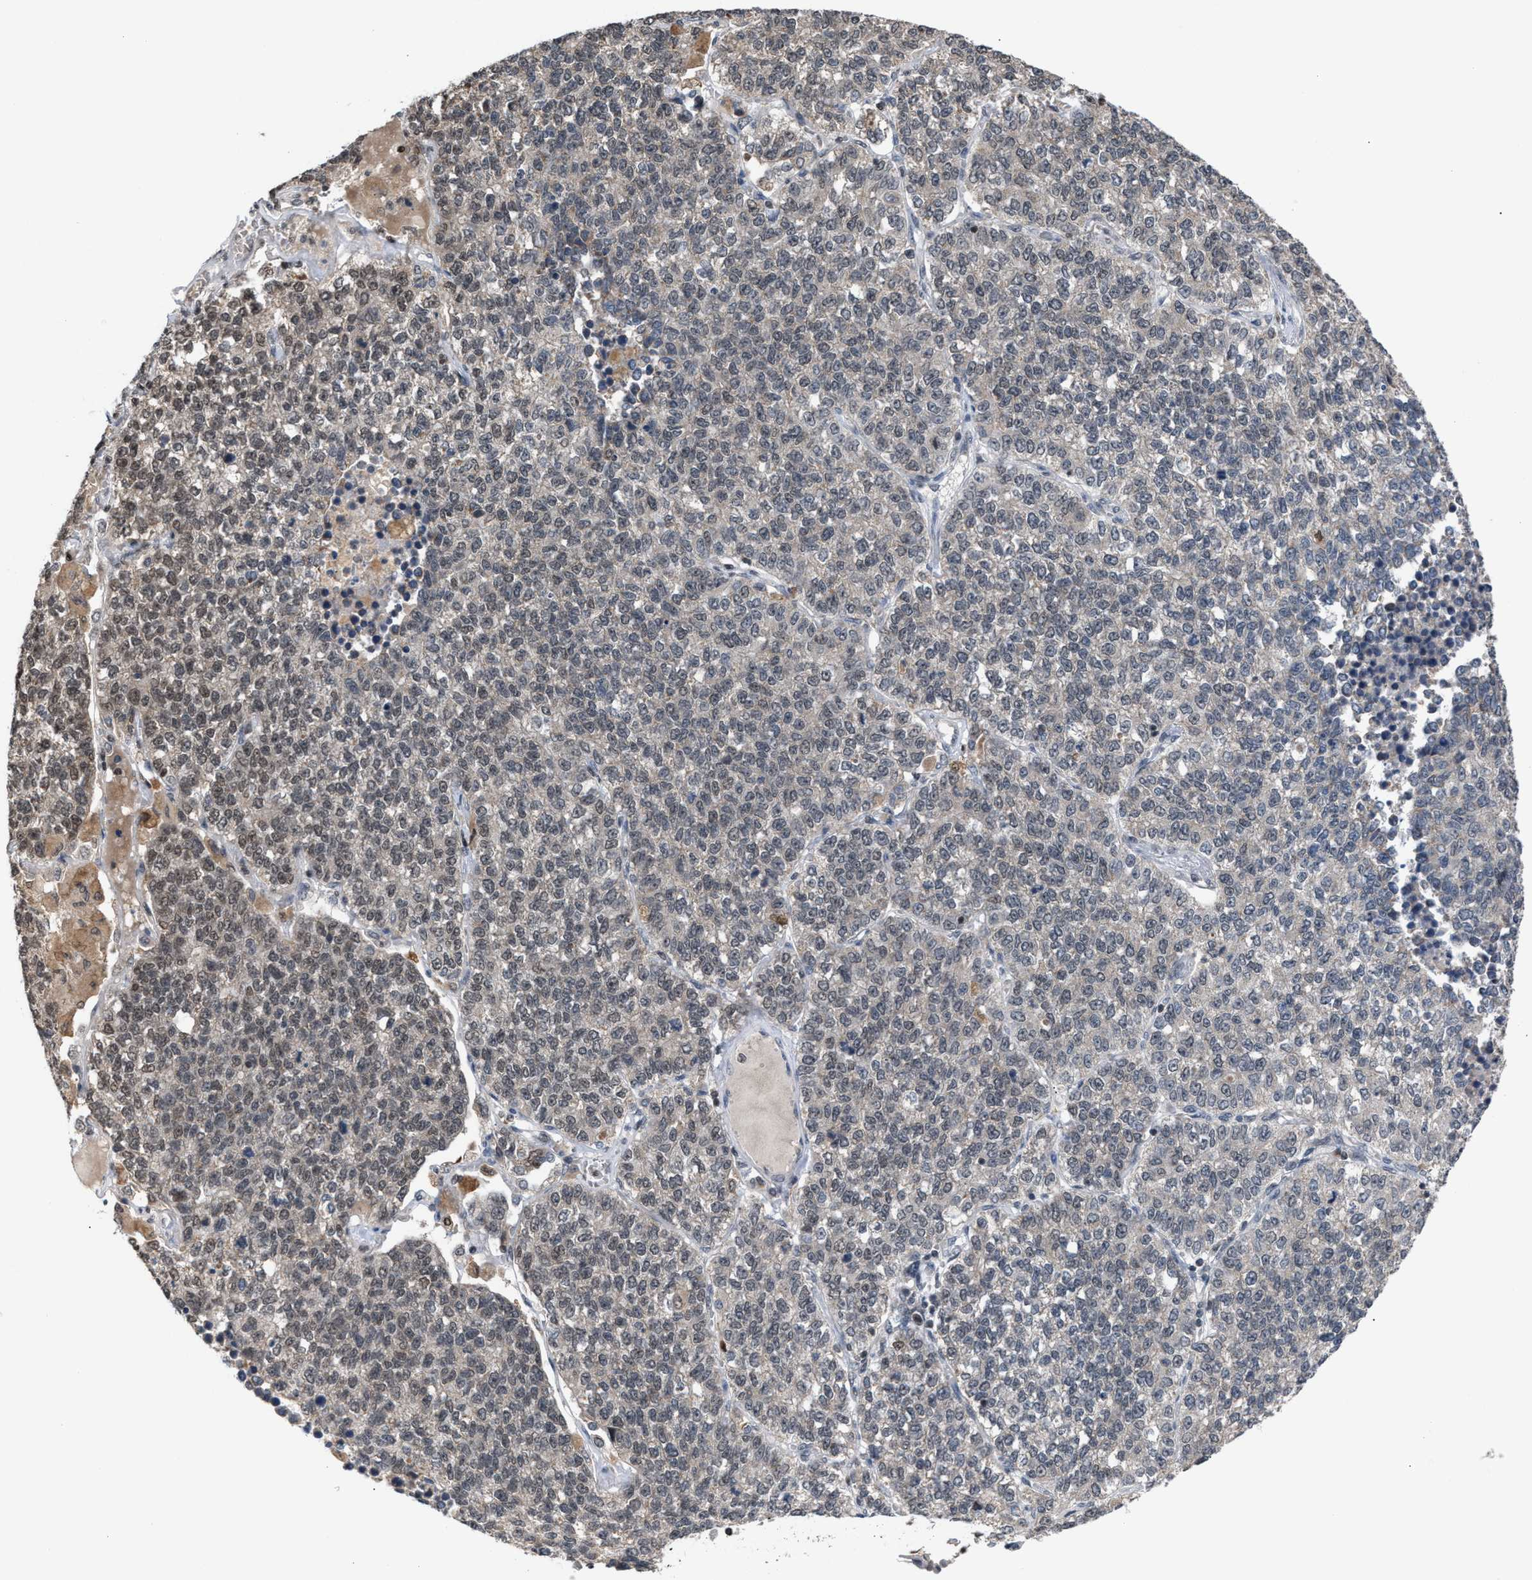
{"staining": {"intensity": "weak", "quantity": "<25%", "location": "nuclear"}, "tissue": "lung cancer", "cell_type": "Tumor cells", "image_type": "cancer", "snomed": [{"axis": "morphology", "description": "Adenocarcinoma, NOS"}, {"axis": "topography", "description": "Lung"}], "caption": "Protein analysis of lung cancer (adenocarcinoma) reveals no significant staining in tumor cells. (Brightfield microscopy of DAB (3,3'-diaminobenzidine) immunohistochemistry at high magnification).", "gene": "C9orf78", "patient": {"sex": "male", "age": 49}}